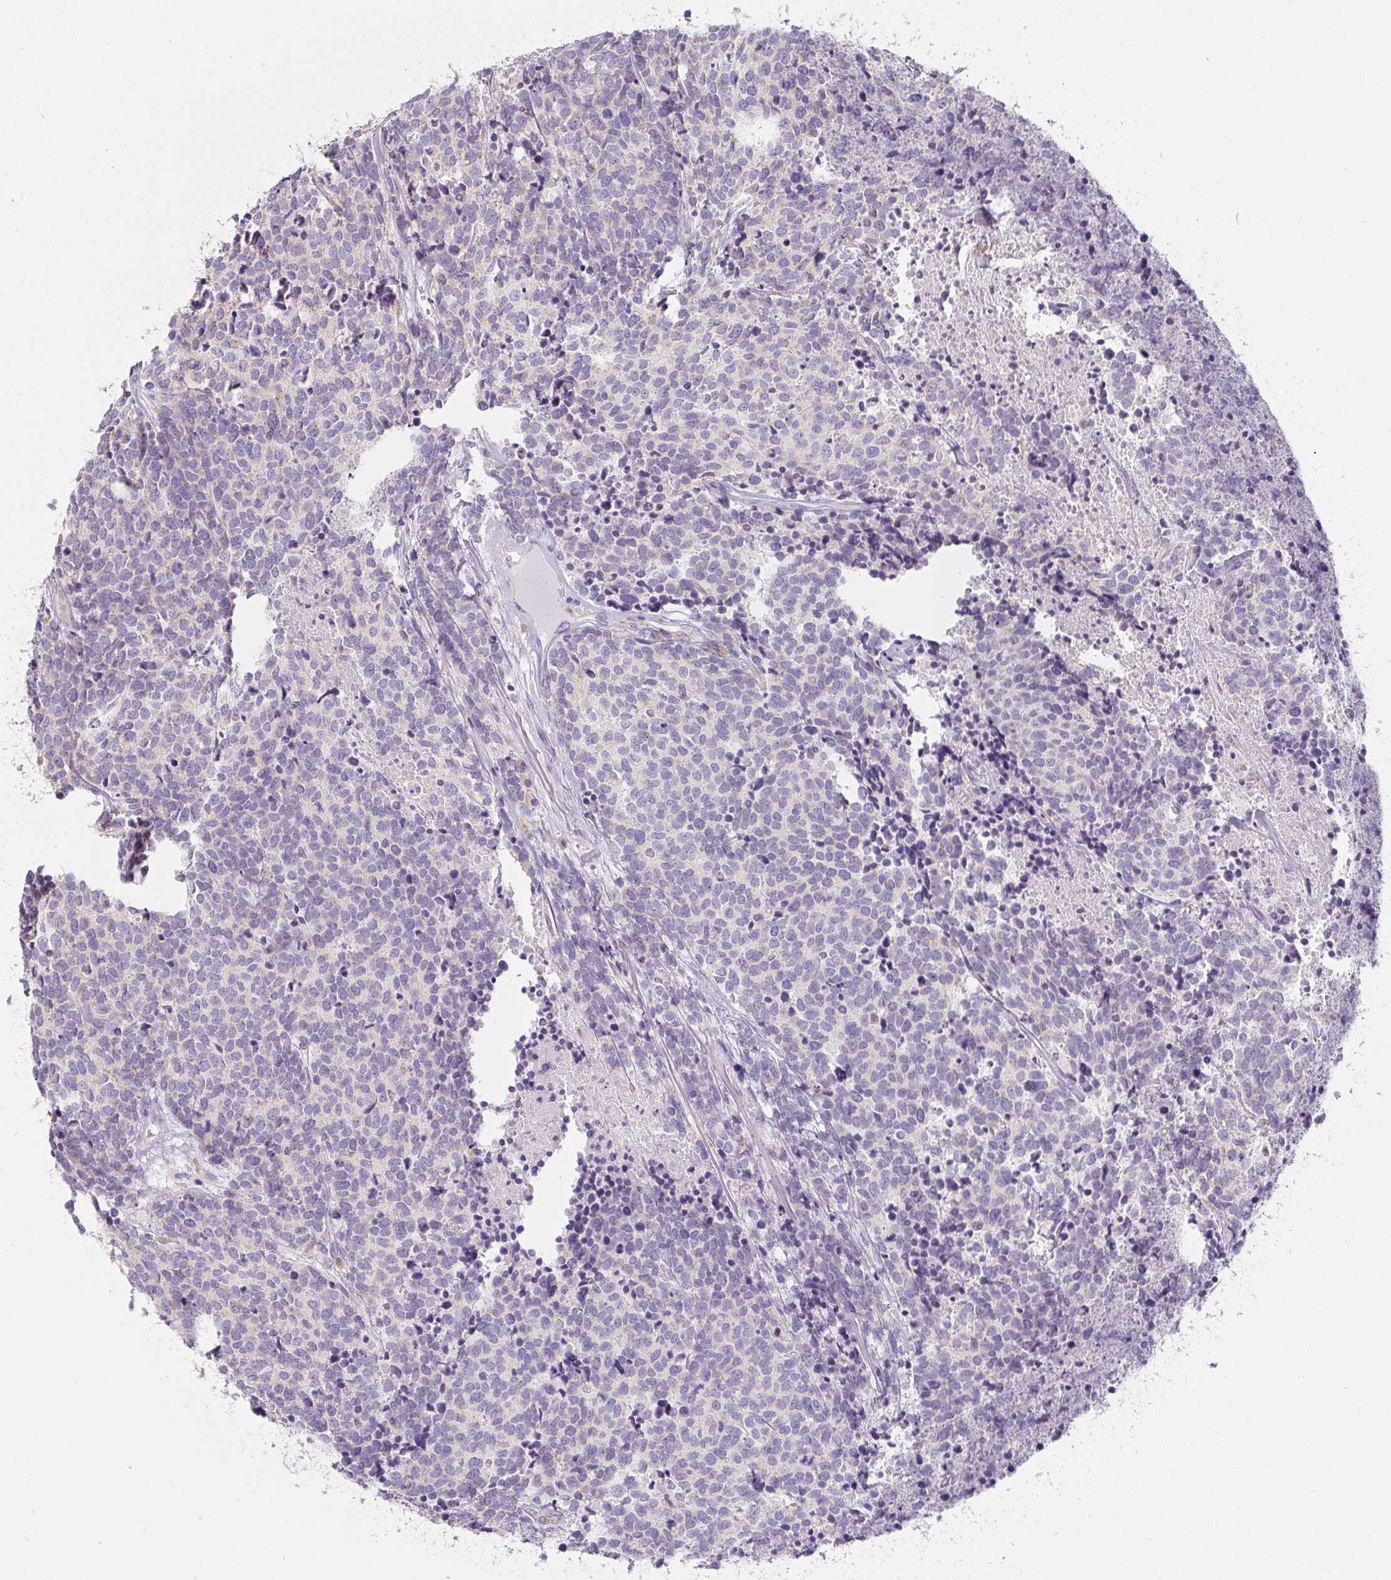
{"staining": {"intensity": "negative", "quantity": "none", "location": "none"}, "tissue": "carcinoid", "cell_type": "Tumor cells", "image_type": "cancer", "snomed": [{"axis": "morphology", "description": "Carcinoid, malignant, NOS"}, {"axis": "topography", "description": "Skin"}], "caption": "This is an immunohistochemistry photomicrograph of carcinoid. There is no positivity in tumor cells.", "gene": "PWWP3B", "patient": {"sex": "female", "age": 79}}